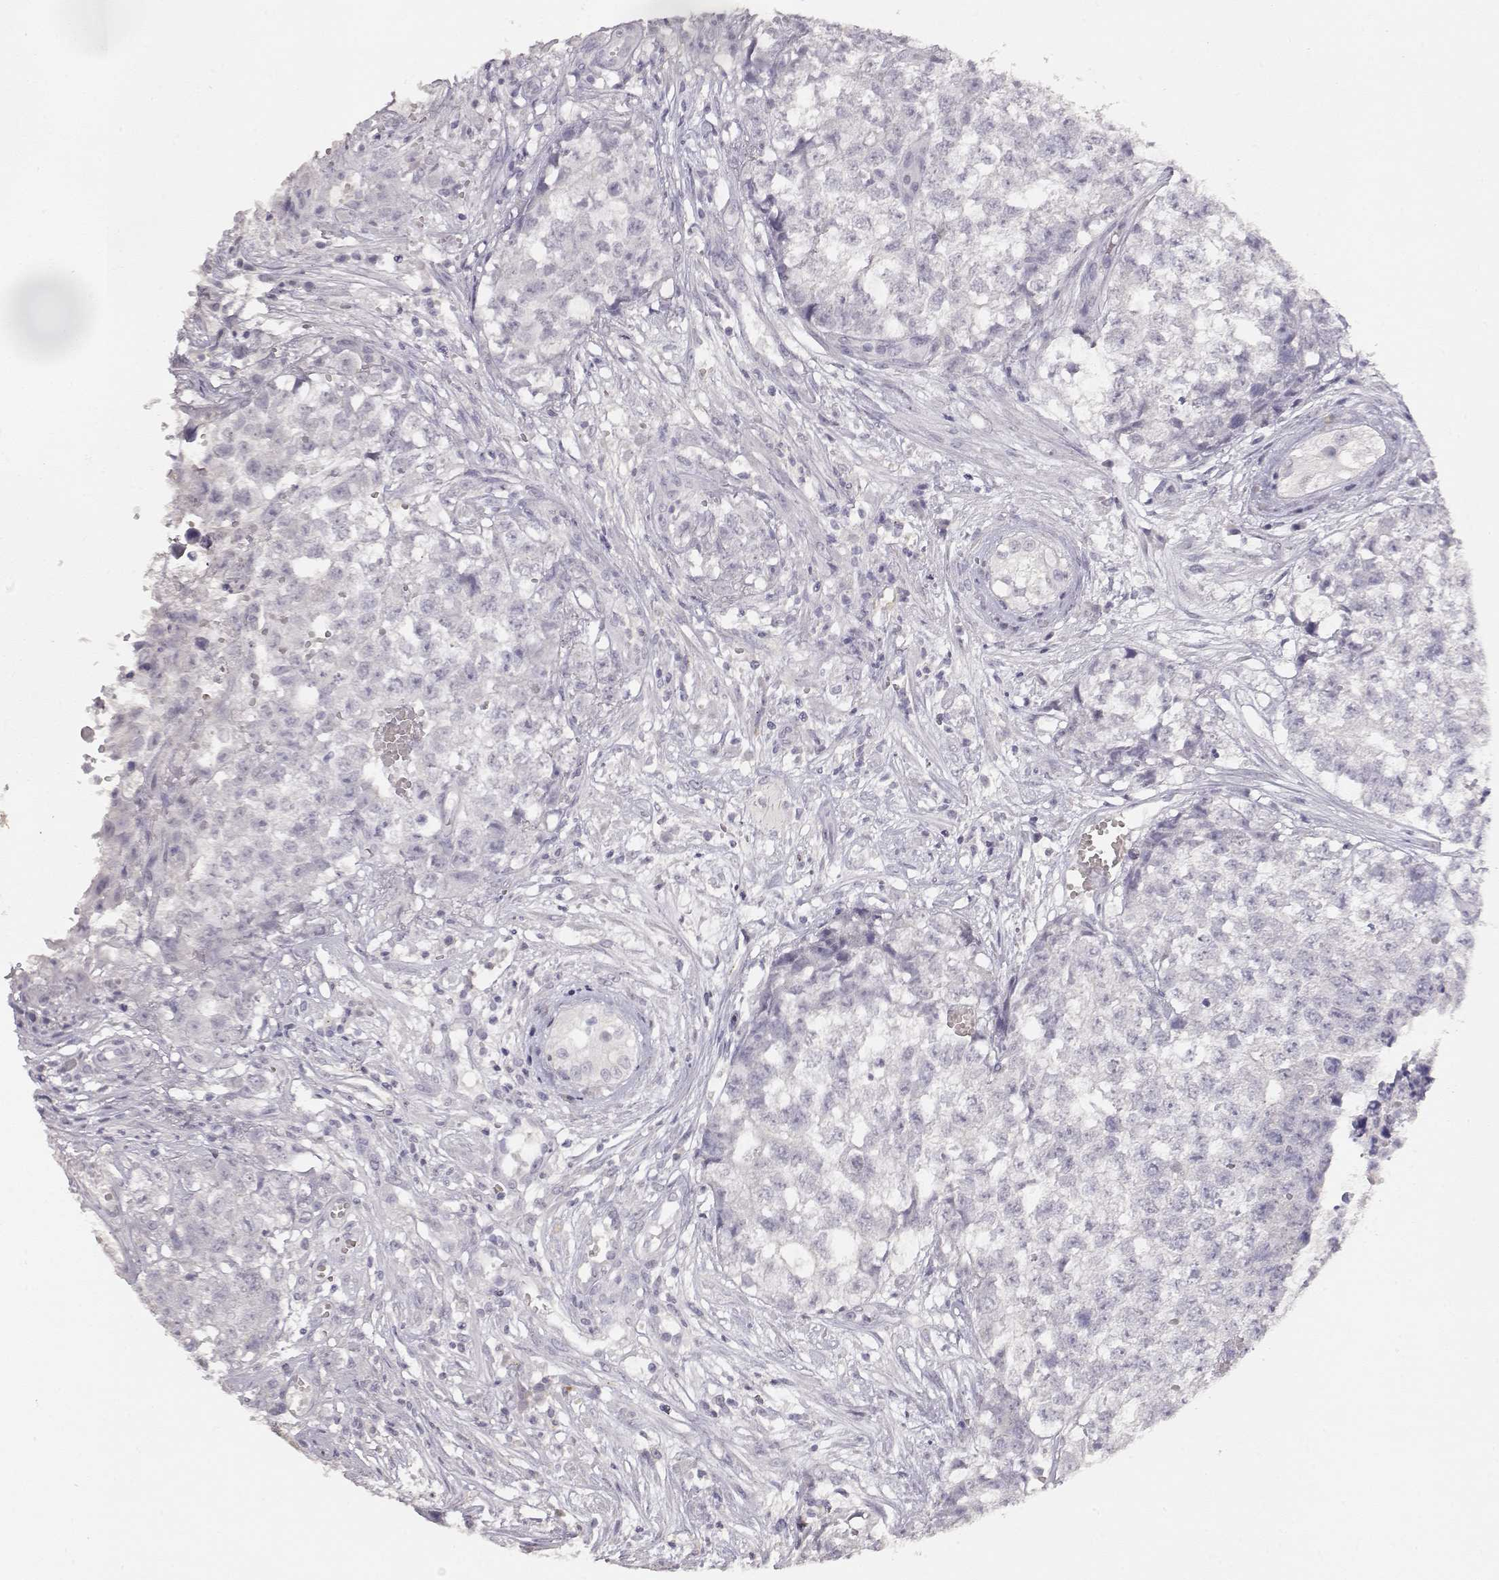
{"staining": {"intensity": "negative", "quantity": "none", "location": "none"}, "tissue": "testis cancer", "cell_type": "Tumor cells", "image_type": "cancer", "snomed": [{"axis": "morphology", "description": "Seminoma, NOS"}, {"axis": "morphology", "description": "Carcinoma, Embryonal, NOS"}, {"axis": "topography", "description": "Testis"}], "caption": "Immunohistochemistry image of neoplastic tissue: embryonal carcinoma (testis) stained with DAB exhibits no significant protein staining in tumor cells. (Immunohistochemistry (ihc), brightfield microscopy, high magnification).", "gene": "TPH2", "patient": {"sex": "male", "age": 22}}